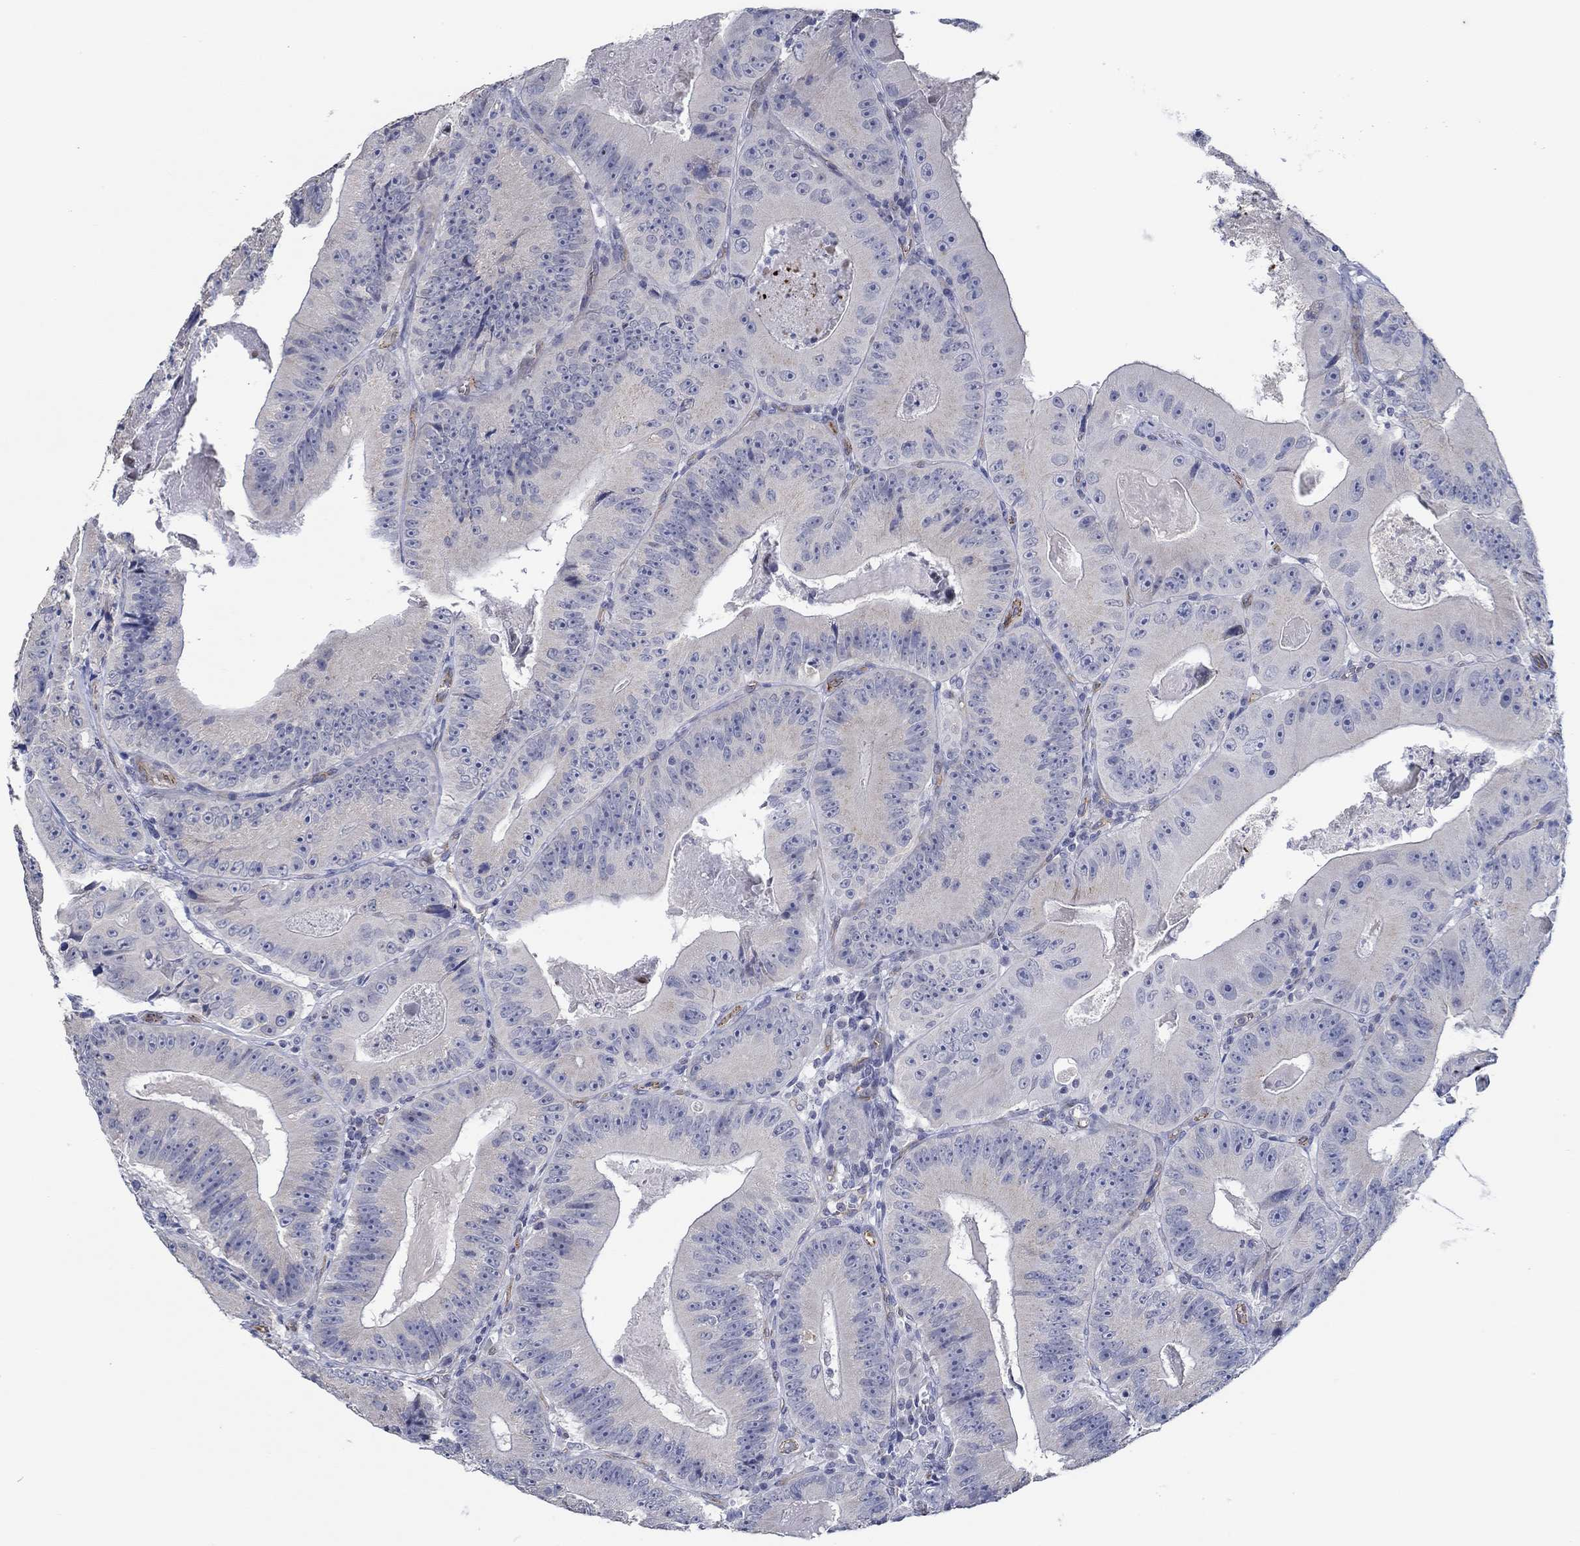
{"staining": {"intensity": "negative", "quantity": "none", "location": "none"}, "tissue": "colorectal cancer", "cell_type": "Tumor cells", "image_type": "cancer", "snomed": [{"axis": "morphology", "description": "Adenocarcinoma, NOS"}, {"axis": "topography", "description": "Colon"}], "caption": "The image reveals no significant expression in tumor cells of colorectal cancer (adenocarcinoma).", "gene": "GJA5", "patient": {"sex": "female", "age": 86}}